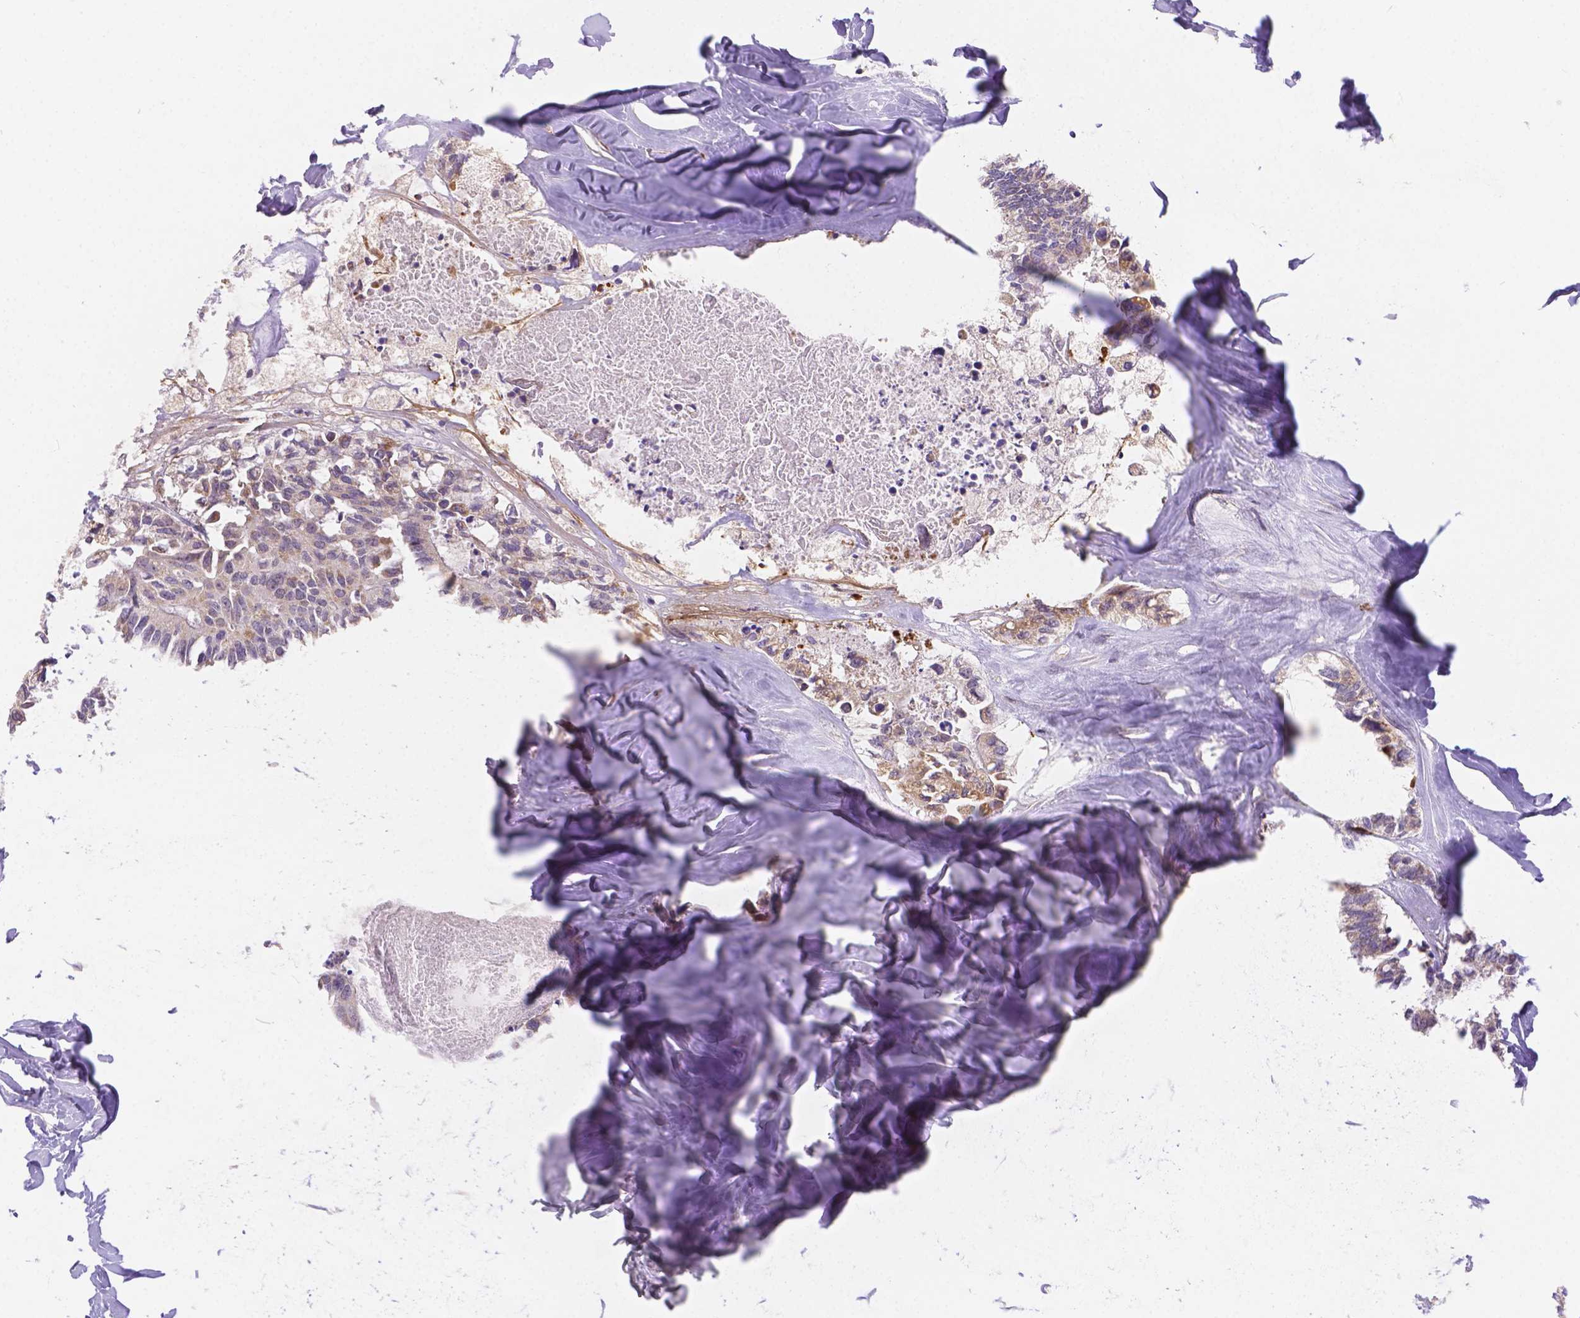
{"staining": {"intensity": "negative", "quantity": "none", "location": "none"}, "tissue": "colorectal cancer", "cell_type": "Tumor cells", "image_type": "cancer", "snomed": [{"axis": "morphology", "description": "Adenocarcinoma, NOS"}, {"axis": "topography", "description": "Colon"}, {"axis": "topography", "description": "Rectum"}], "caption": "High magnification brightfield microscopy of adenocarcinoma (colorectal) stained with DAB (3,3'-diaminobenzidine) (brown) and counterstained with hematoxylin (blue): tumor cells show no significant positivity.", "gene": "CYYR1", "patient": {"sex": "male", "age": 57}}